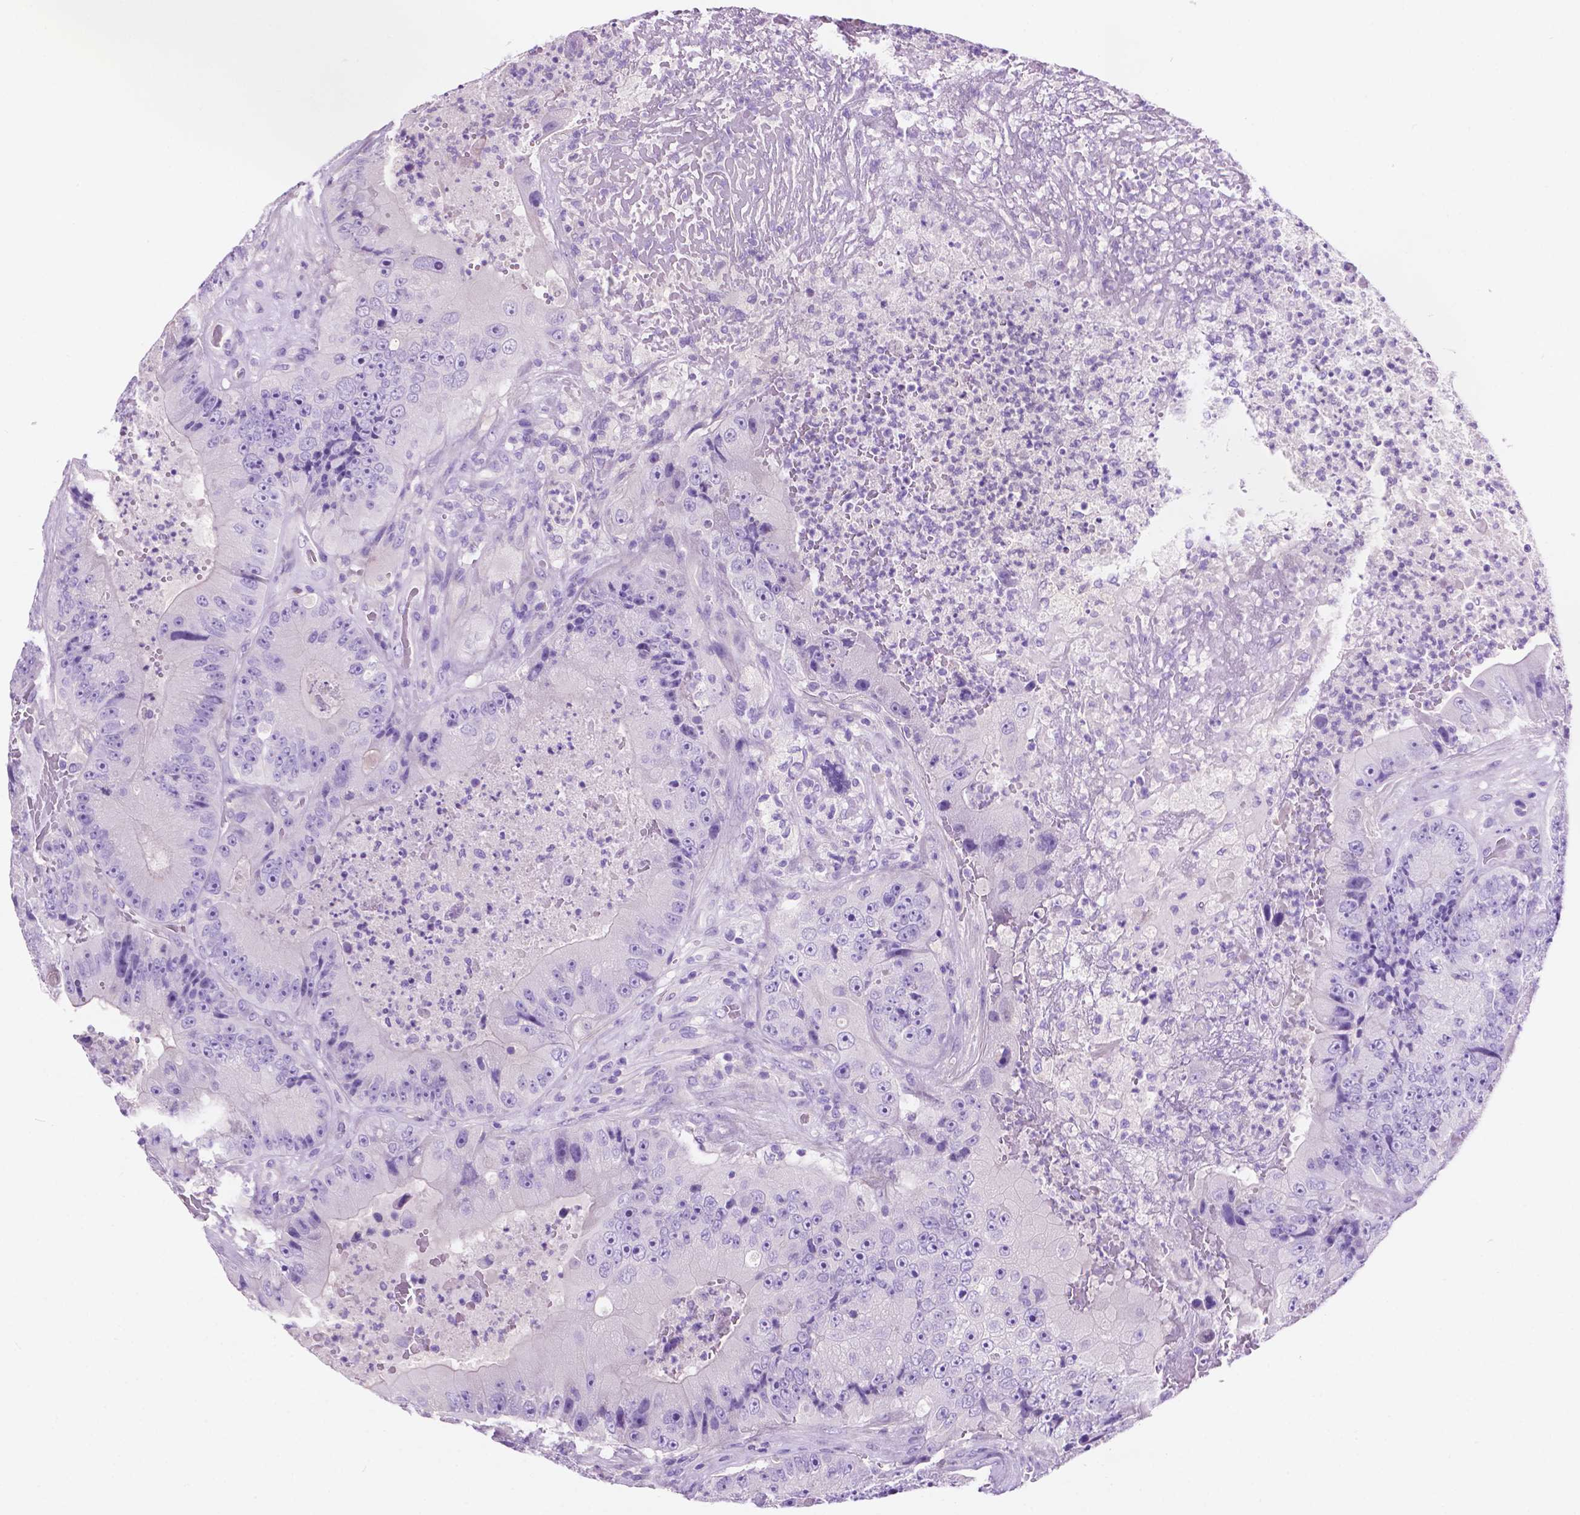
{"staining": {"intensity": "negative", "quantity": "none", "location": "none"}, "tissue": "colorectal cancer", "cell_type": "Tumor cells", "image_type": "cancer", "snomed": [{"axis": "morphology", "description": "Adenocarcinoma, NOS"}, {"axis": "topography", "description": "Colon"}], "caption": "Immunohistochemistry (IHC) of human colorectal cancer (adenocarcinoma) exhibits no expression in tumor cells. (Brightfield microscopy of DAB (3,3'-diaminobenzidine) immunohistochemistry at high magnification).", "gene": "IGFN1", "patient": {"sex": "female", "age": 86}}